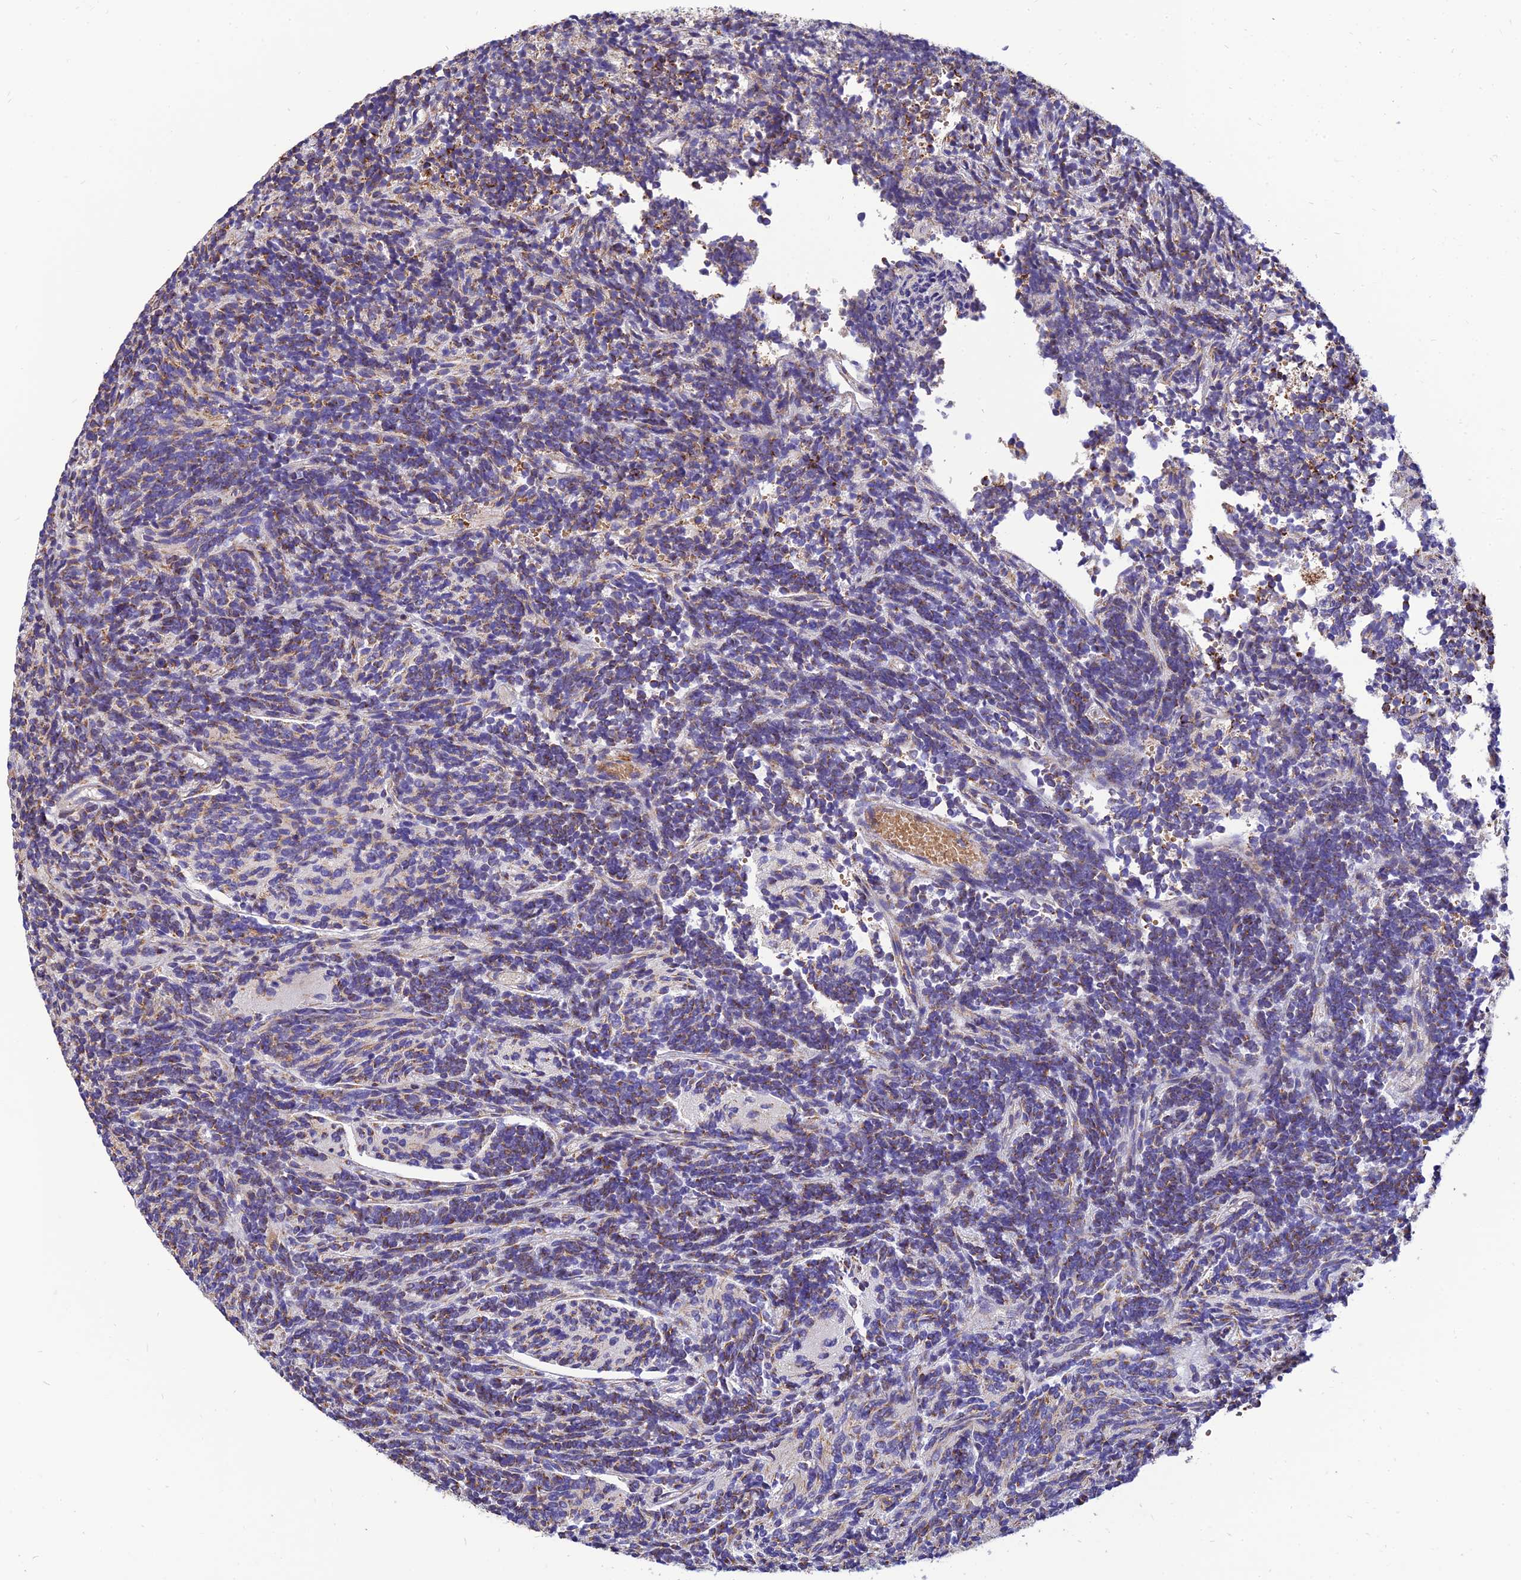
{"staining": {"intensity": "weak", "quantity": "25%-75%", "location": "cytoplasmic/membranous"}, "tissue": "glioma", "cell_type": "Tumor cells", "image_type": "cancer", "snomed": [{"axis": "morphology", "description": "Glioma, malignant, Low grade"}, {"axis": "topography", "description": "Brain"}], "caption": "Weak cytoplasmic/membranous protein positivity is present in about 25%-75% of tumor cells in malignant glioma (low-grade).", "gene": "THUMPD2", "patient": {"sex": "female", "age": 1}}